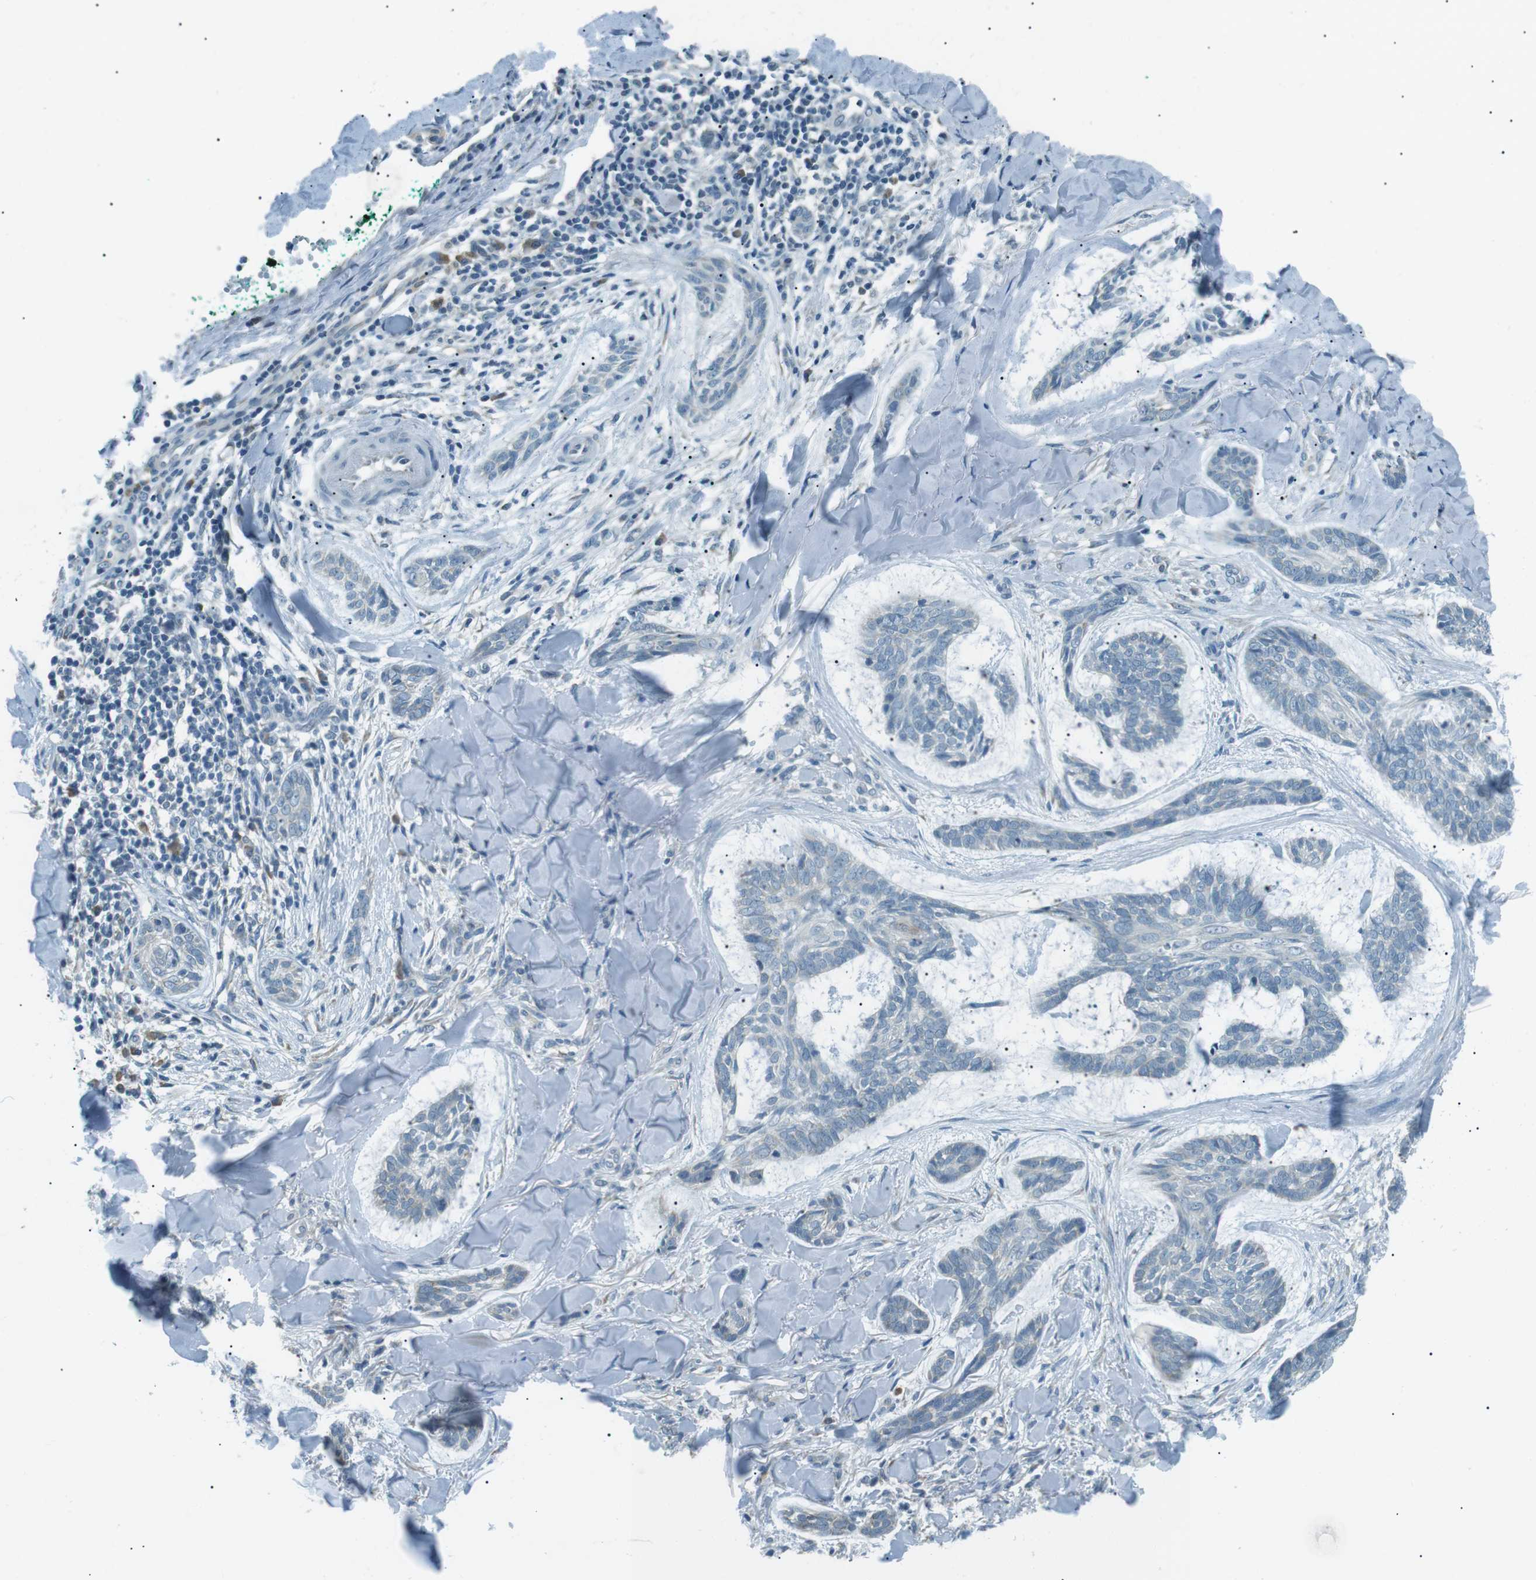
{"staining": {"intensity": "negative", "quantity": "none", "location": "none"}, "tissue": "skin cancer", "cell_type": "Tumor cells", "image_type": "cancer", "snomed": [{"axis": "morphology", "description": "Basal cell carcinoma"}, {"axis": "topography", "description": "Skin"}], "caption": "Immunohistochemical staining of human basal cell carcinoma (skin) reveals no significant positivity in tumor cells.", "gene": "SERPINB2", "patient": {"sex": "male", "age": 43}}